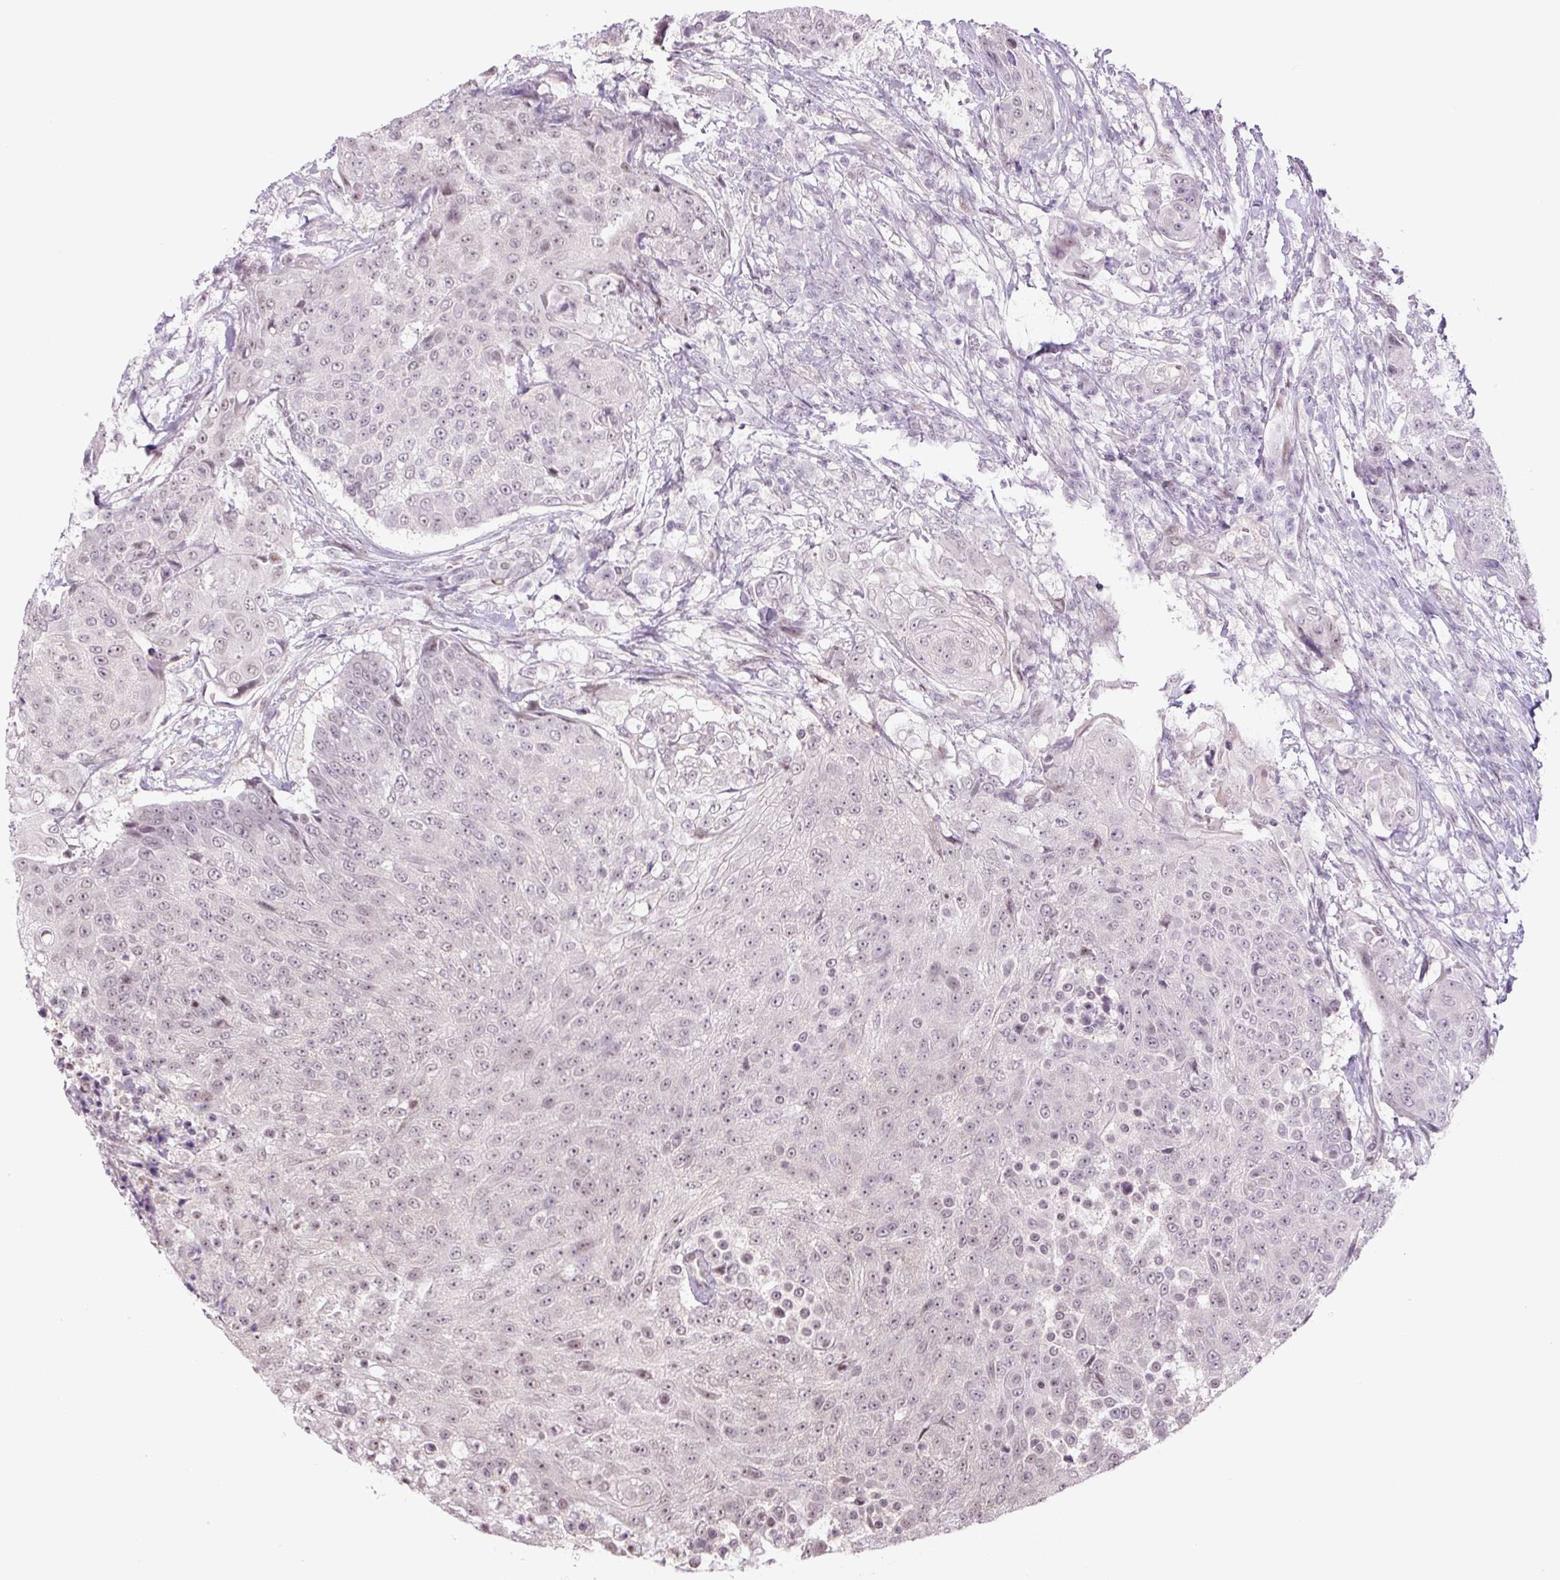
{"staining": {"intensity": "weak", "quantity": "25%-75%", "location": "nuclear"}, "tissue": "urothelial cancer", "cell_type": "Tumor cells", "image_type": "cancer", "snomed": [{"axis": "morphology", "description": "Urothelial carcinoma, High grade"}, {"axis": "topography", "description": "Urinary bladder"}], "caption": "A brown stain shows weak nuclear staining of a protein in urothelial cancer tumor cells. (DAB (3,3'-diaminobenzidine) IHC, brown staining for protein, blue staining for nuclei).", "gene": "TCFL5", "patient": {"sex": "female", "age": 63}}